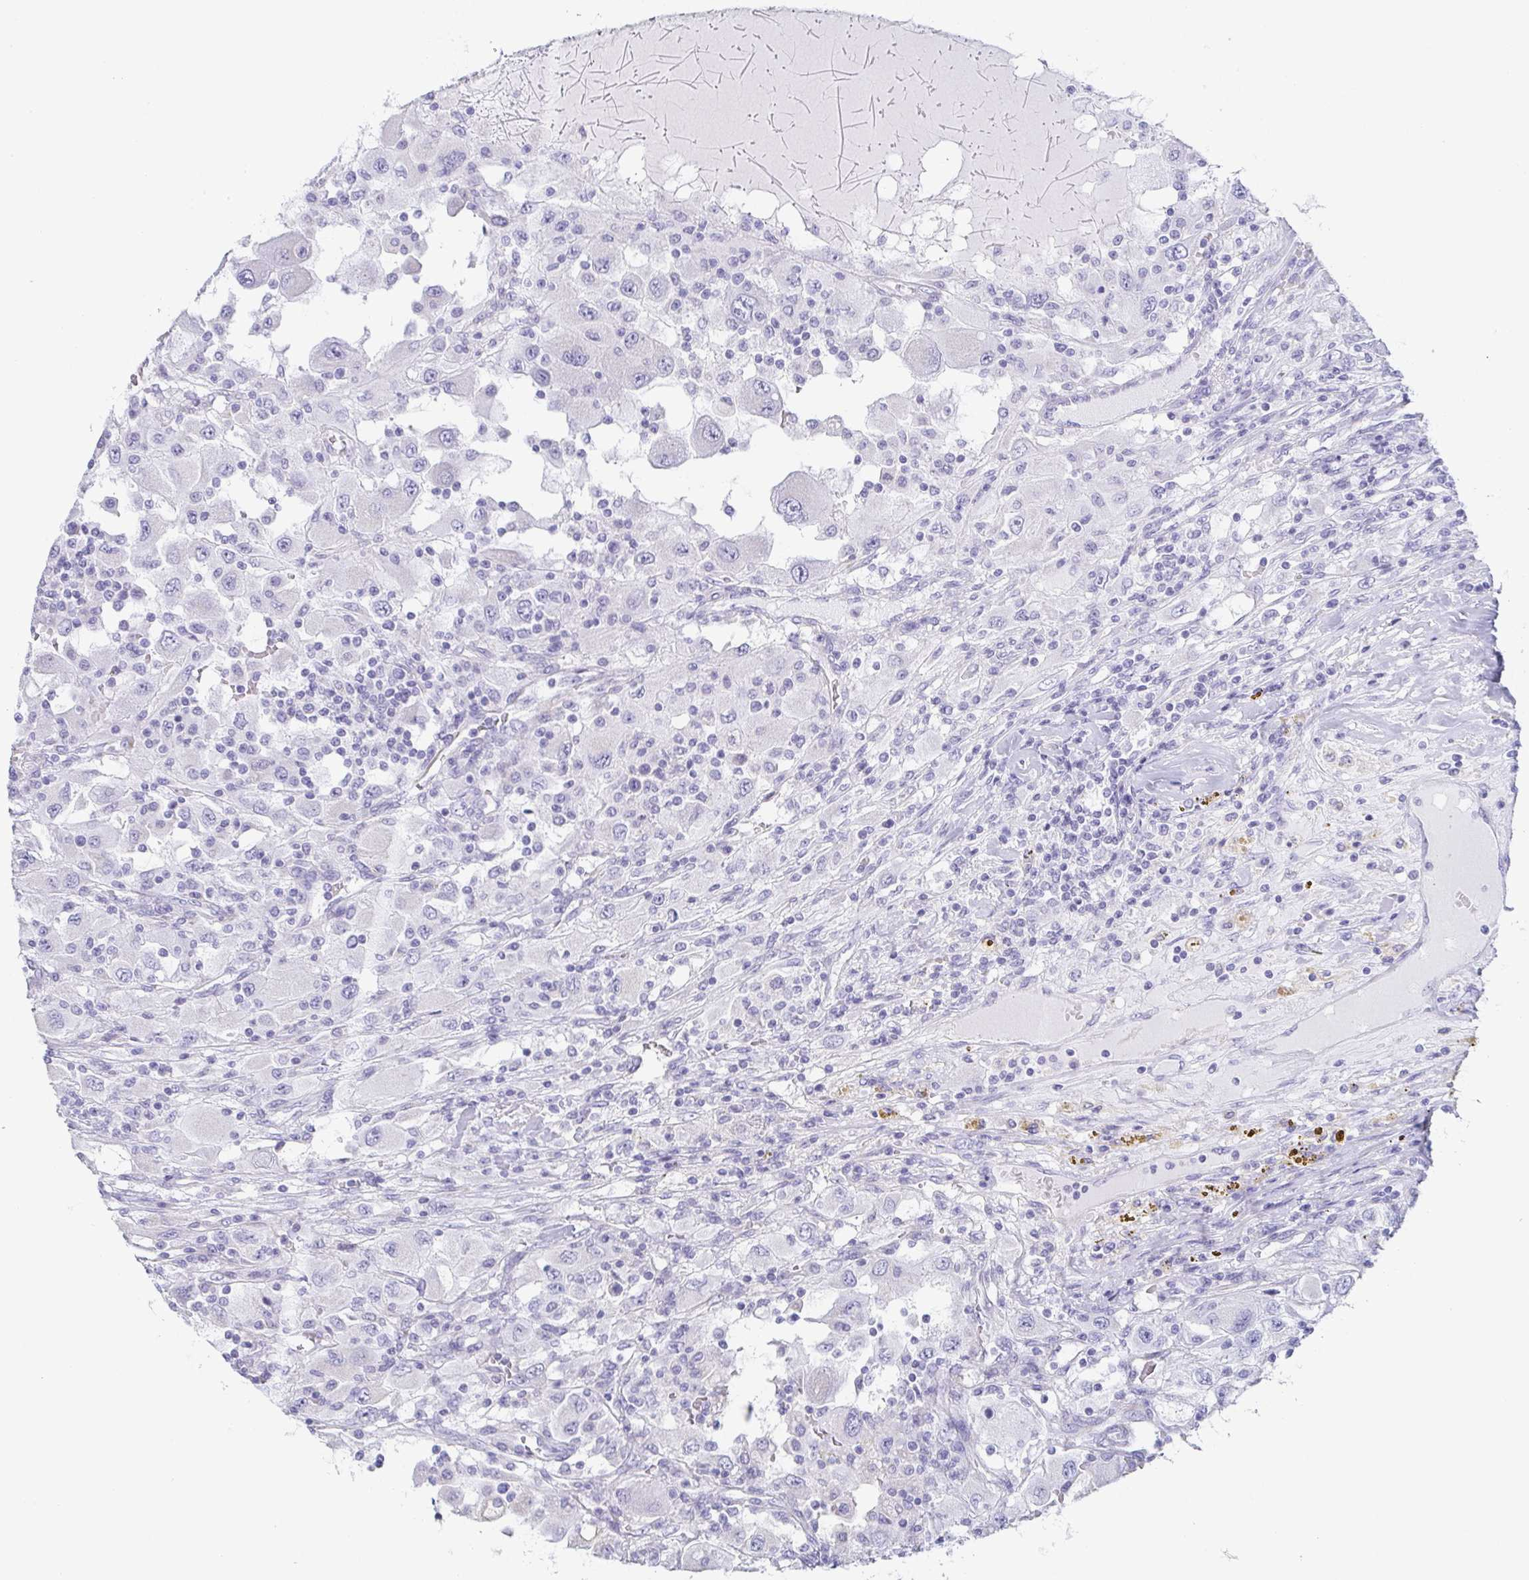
{"staining": {"intensity": "negative", "quantity": "none", "location": "none"}, "tissue": "renal cancer", "cell_type": "Tumor cells", "image_type": "cancer", "snomed": [{"axis": "morphology", "description": "Adenocarcinoma, NOS"}, {"axis": "topography", "description": "Kidney"}], "caption": "A photomicrograph of human adenocarcinoma (renal) is negative for staining in tumor cells. (Brightfield microscopy of DAB (3,3'-diaminobenzidine) immunohistochemistry at high magnification).", "gene": "PRR27", "patient": {"sex": "female", "age": 67}}